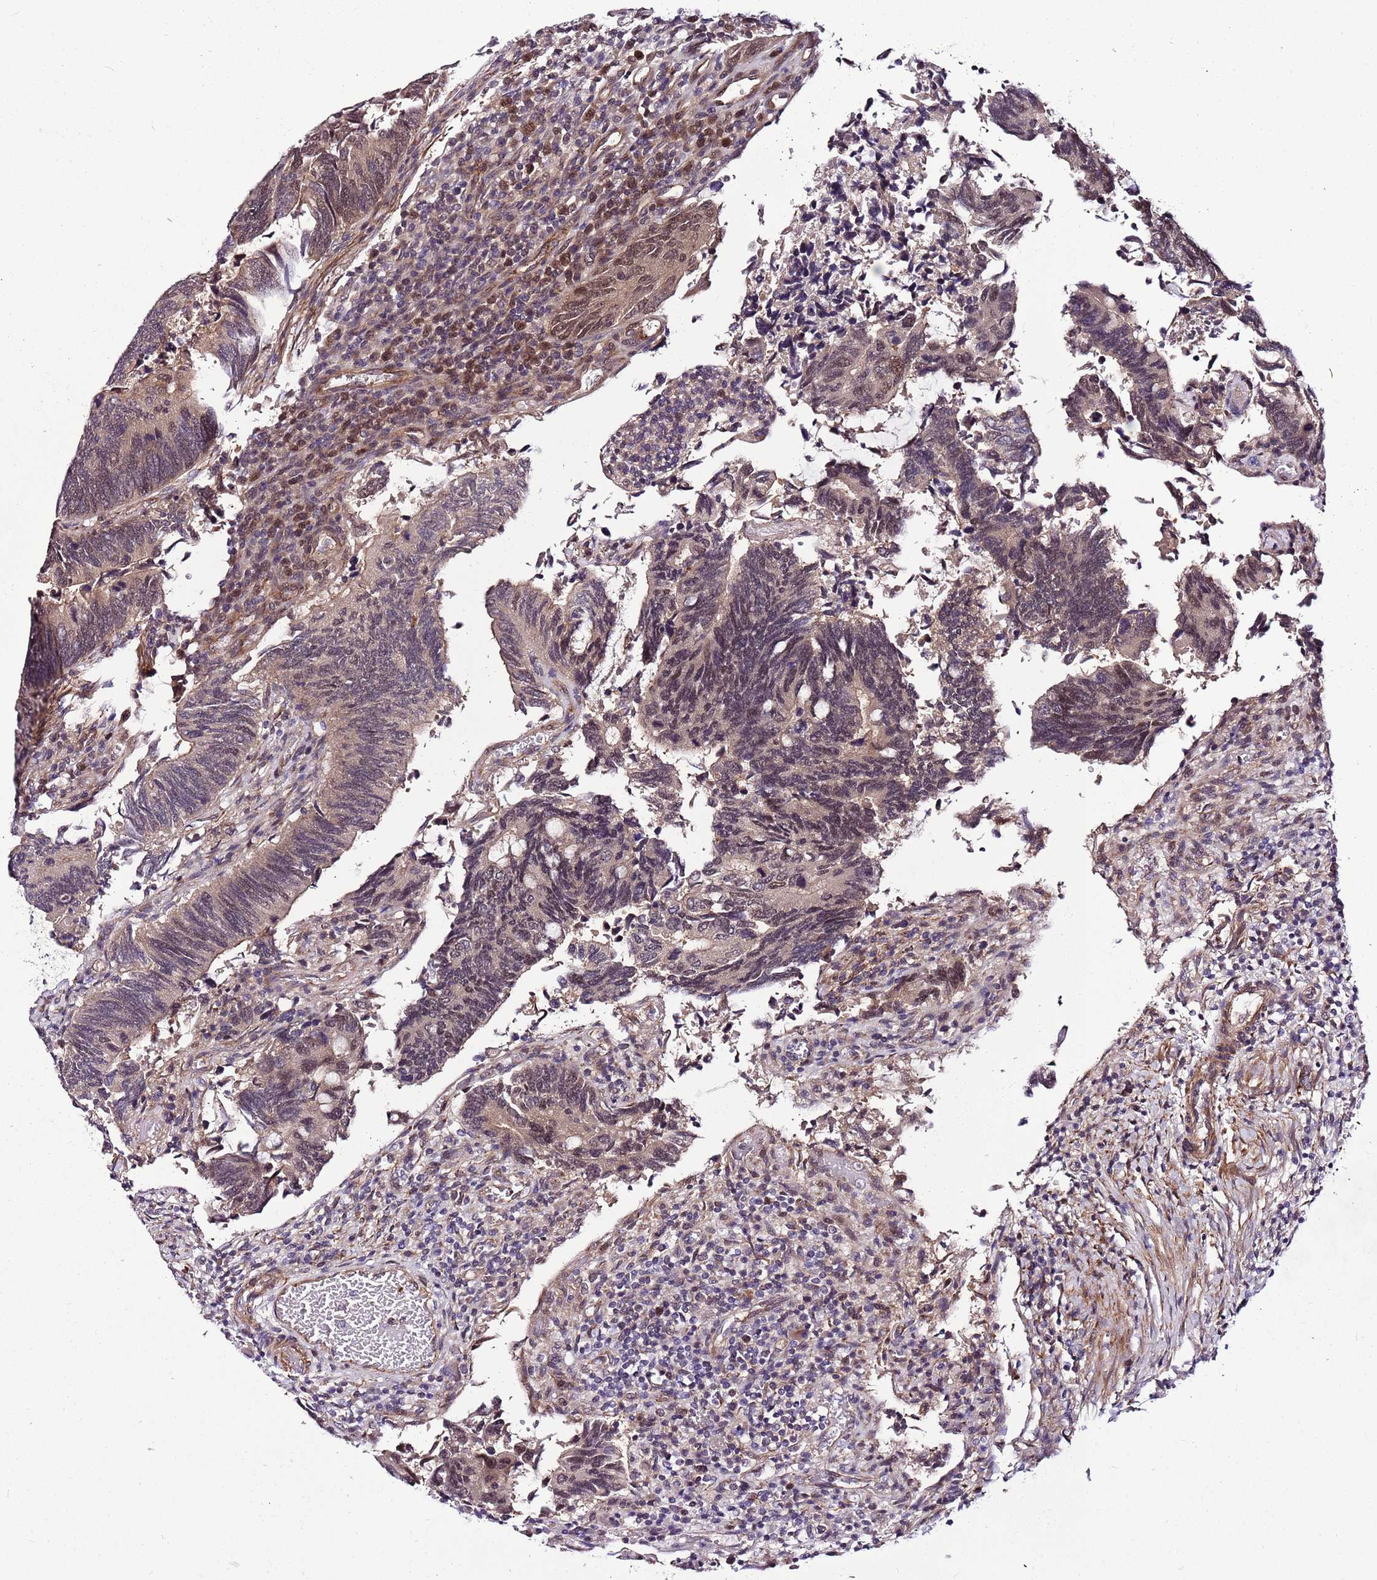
{"staining": {"intensity": "weak", "quantity": "25%-75%", "location": "cytoplasmic/membranous,nuclear"}, "tissue": "colorectal cancer", "cell_type": "Tumor cells", "image_type": "cancer", "snomed": [{"axis": "morphology", "description": "Adenocarcinoma, NOS"}, {"axis": "topography", "description": "Colon"}], "caption": "An IHC photomicrograph of neoplastic tissue is shown. Protein staining in brown highlights weak cytoplasmic/membranous and nuclear positivity in colorectal adenocarcinoma within tumor cells.", "gene": "POLE3", "patient": {"sex": "male", "age": 87}}